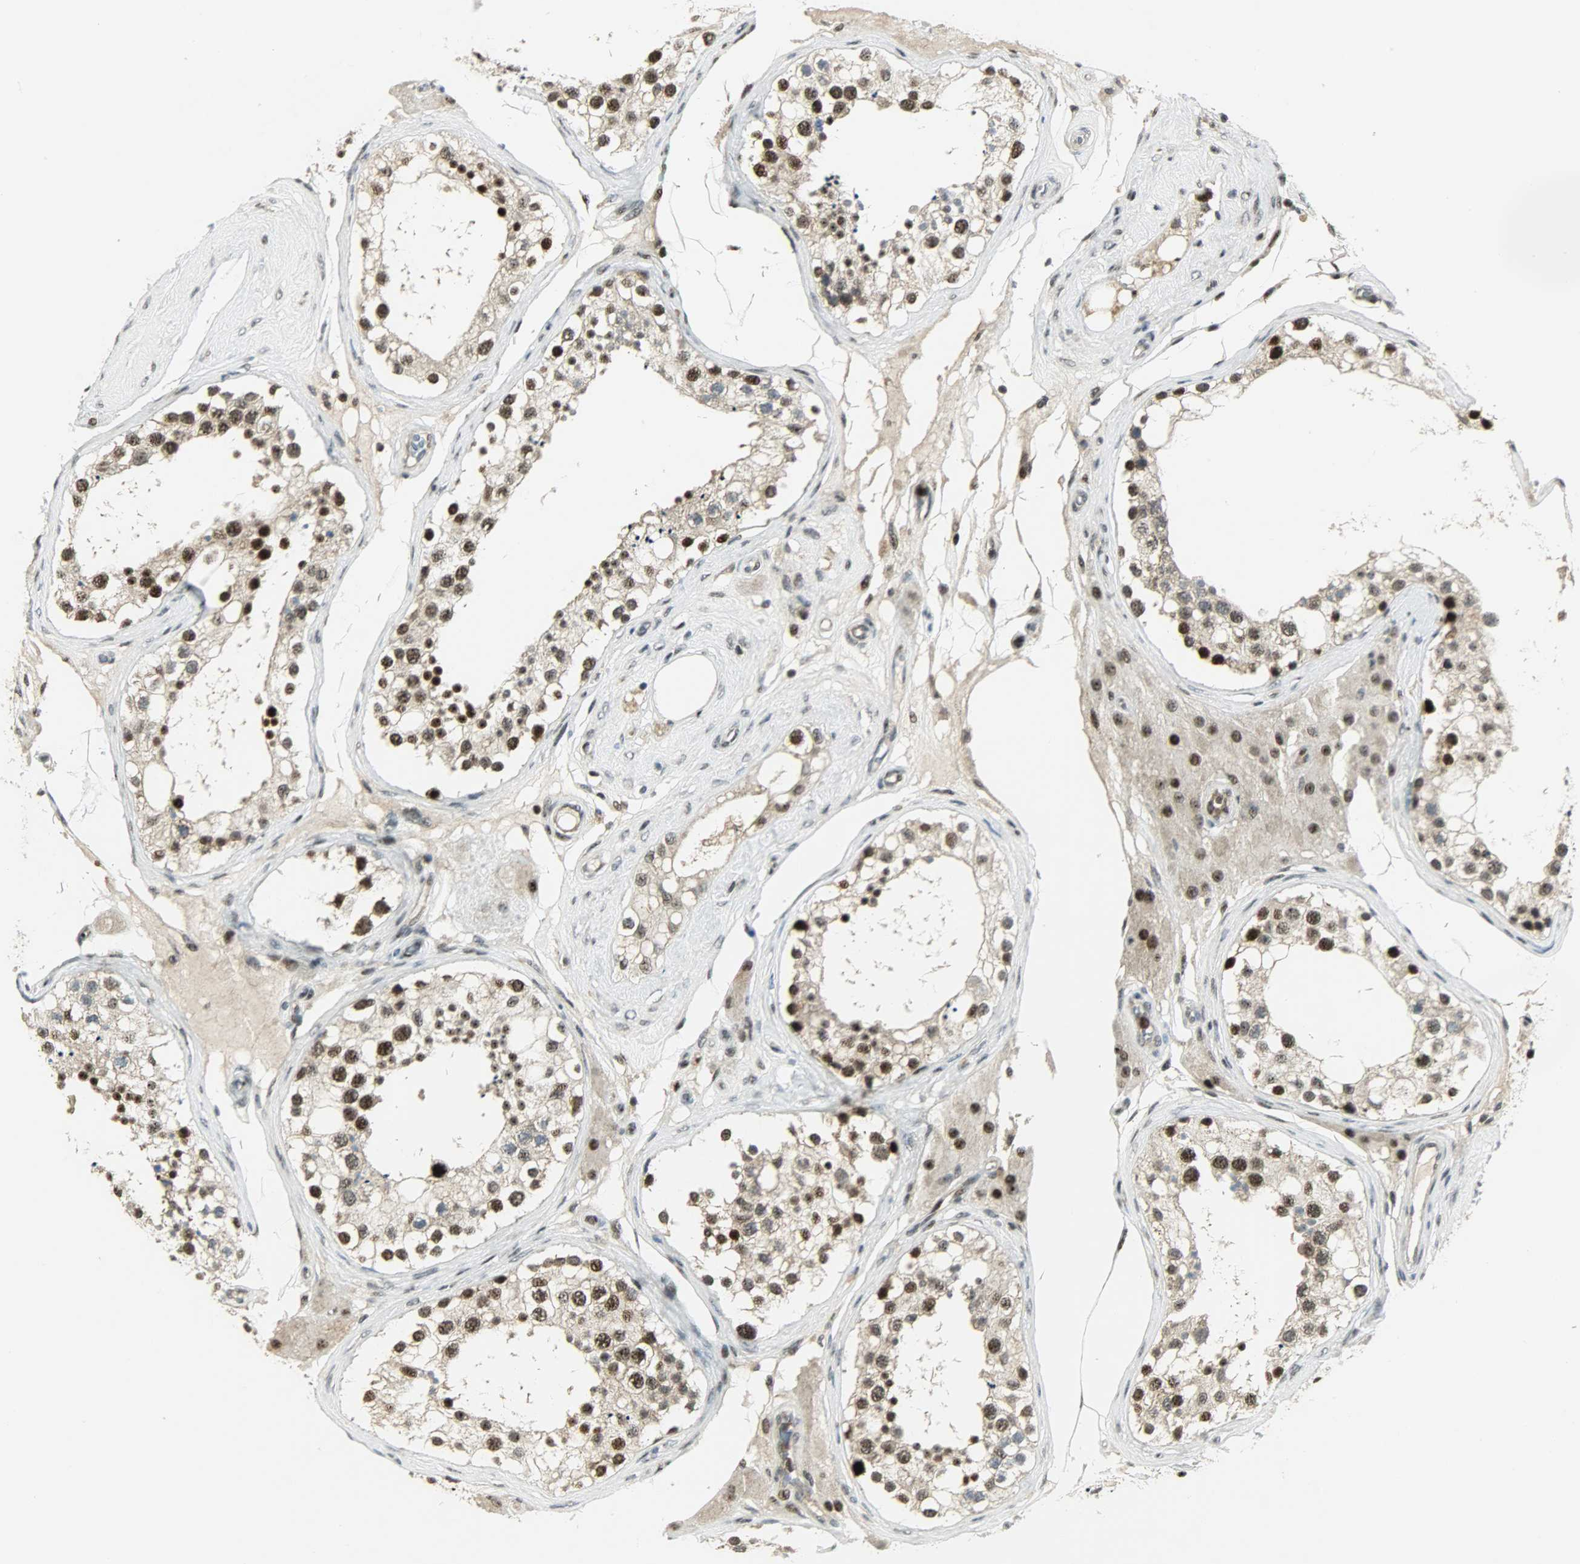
{"staining": {"intensity": "strong", "quantity": ">75%", "location": "cytoplasmic/membranous,nuclear"}, "tissue": "testis", "cell_type": "Cells in seminiferous ducts", "image_type": "normal", "snomed": [{"axis": "morphology", "description": "Normal tissue, NOS"}, {"axis": "topography", "description": "Testis"}], "caption": "This photomicrograph demonstrates unremarkable testis stained with immunohistochemistry to label a protein in brown. The cytoplasmic/membranous,nuclear of cells in seminiferous ducts show strong positivity for the protein. Nuclei are counter-stained blue.", "gene": "IL15", "patient": {"sex": "male", "age": 68}}